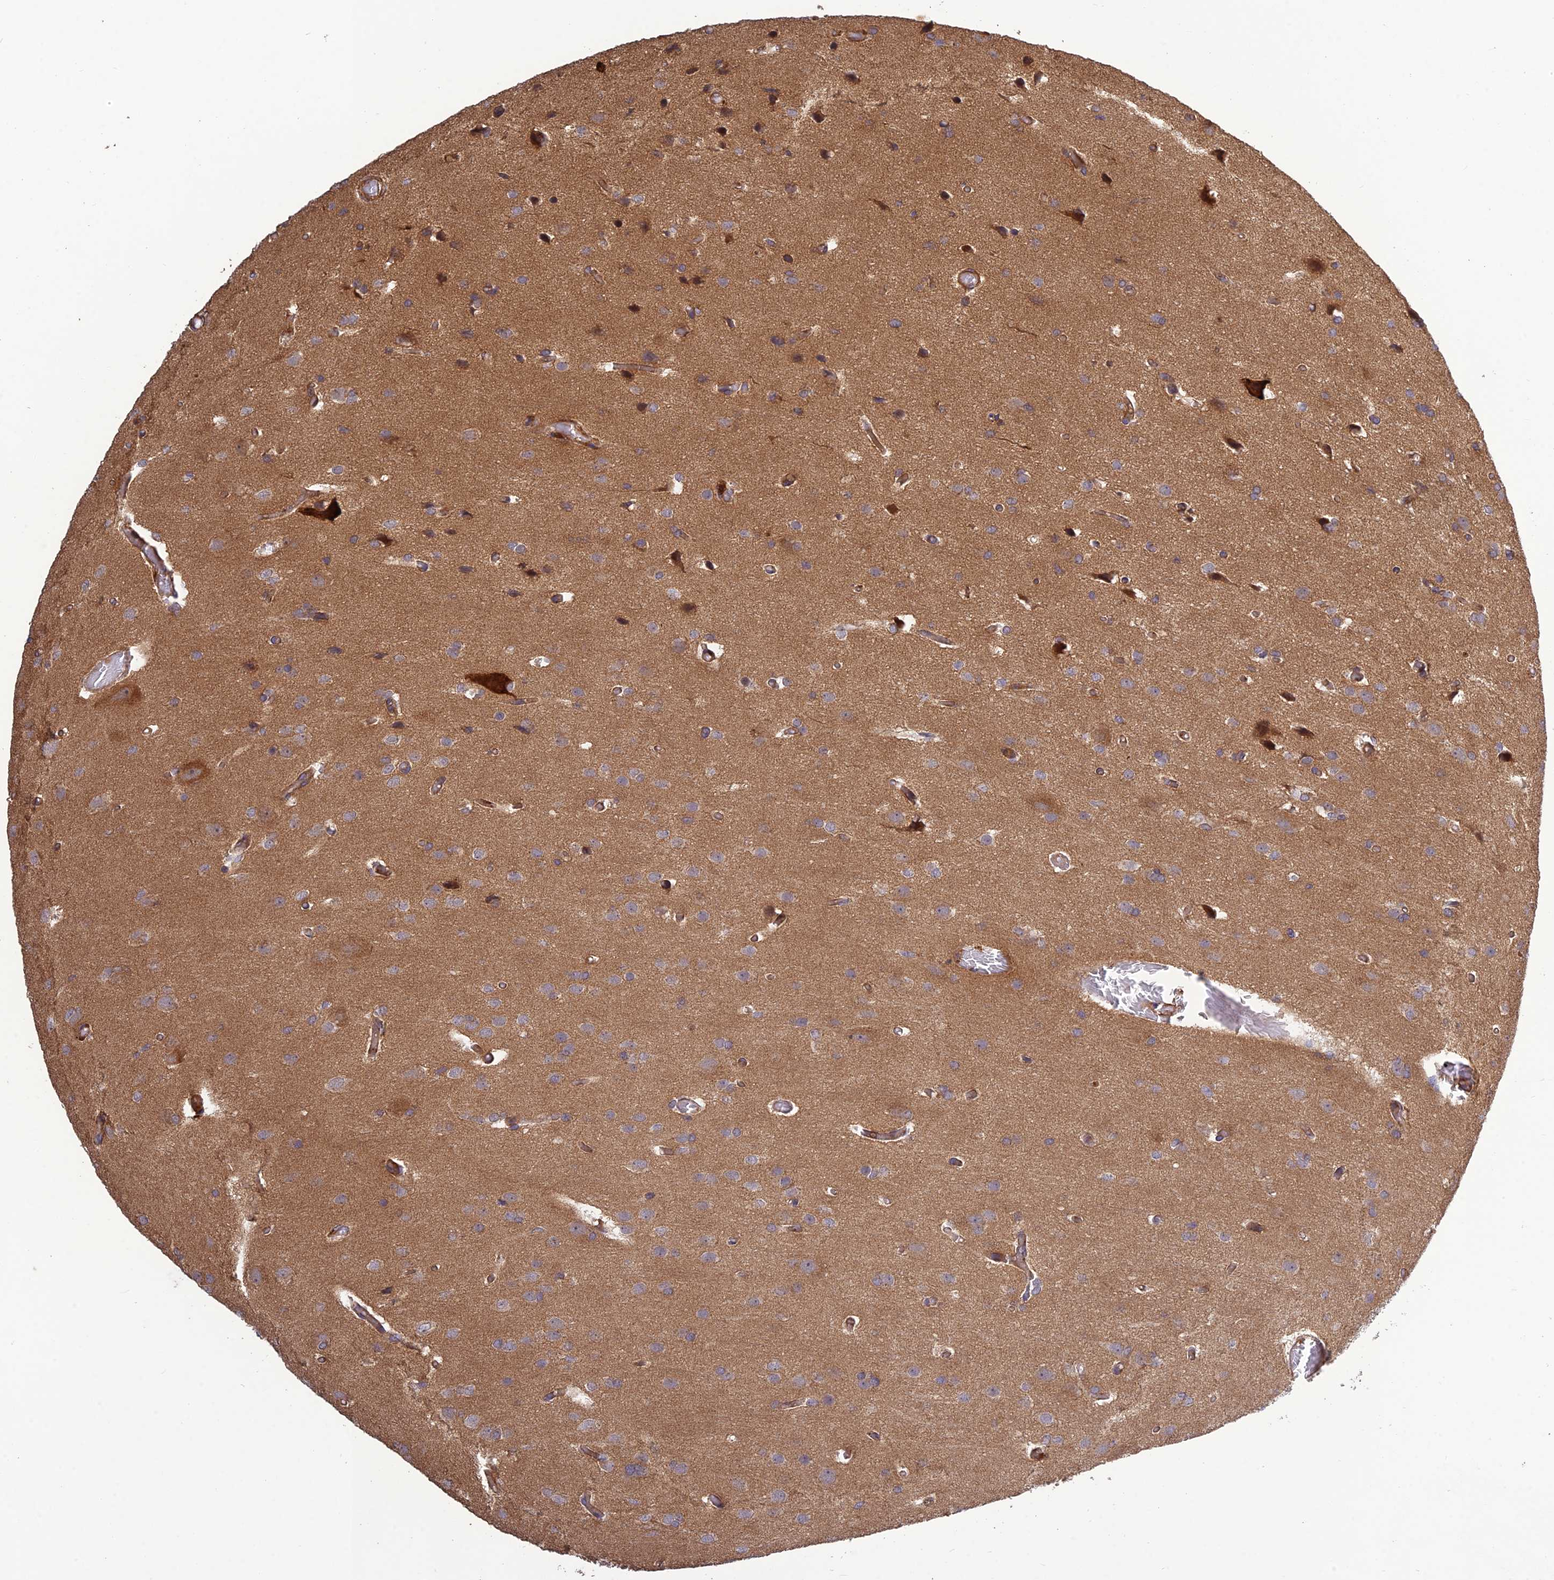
{"staining": {"intensity": "weak", "quantity": "<25%", "location": "cytoplasmic/membranous"}, "tissue": "glioma", "cell_type": "Tumor cells", "image_type": "cancer", "snomed": [{"axis": "morphology", "description": "Glioma, malignant, High grade"}, {"axis": "topography", "description": "Brain"}], "caption": "Tumor cells are negative for brown protein staining in glioma. (DAB (3,3'-diaminobenzidine) immunohistochemistry visualized using brightfield microscopy, high magnification).", "gene": "TMEM131L", "patient": {"sex": "female", "age": 50}}